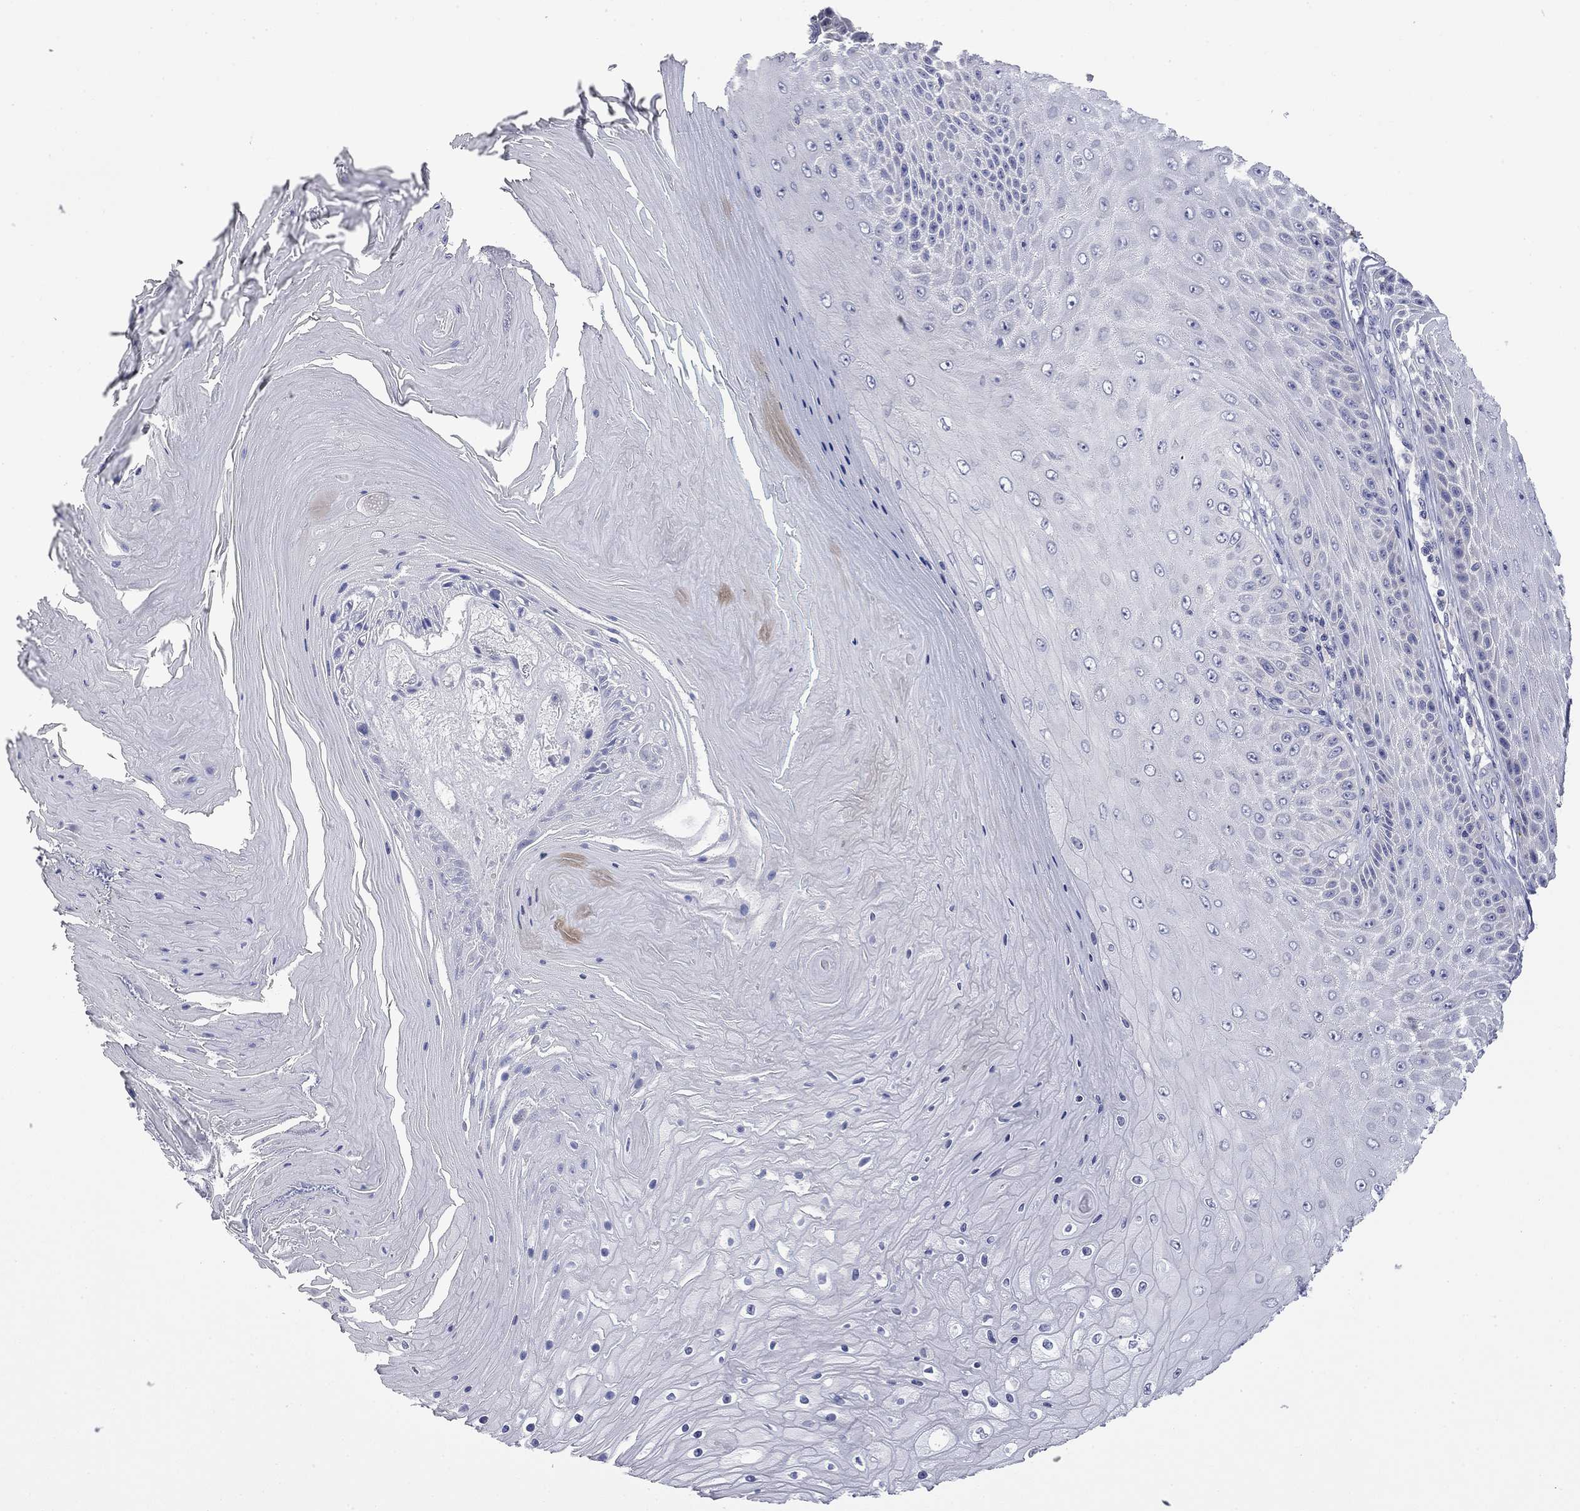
{"staining": {"intensity": "negative", "quantity": "none", "location": "none"}, "tissue": "skin cancer", "cell_type": "Tumor cells", "image_type": "cancer", "snomed": [{"axis": "morphology", "description": "Squamous cell carcinoma, NOS"}, {"axis": "topography", "description": "Skin"}], "caption": "Micrograph shows no protein expression in tumor cells of skin cancer tissue.", "gene": "ABCB4", "patient": {"sex": "male", "age": 62}}